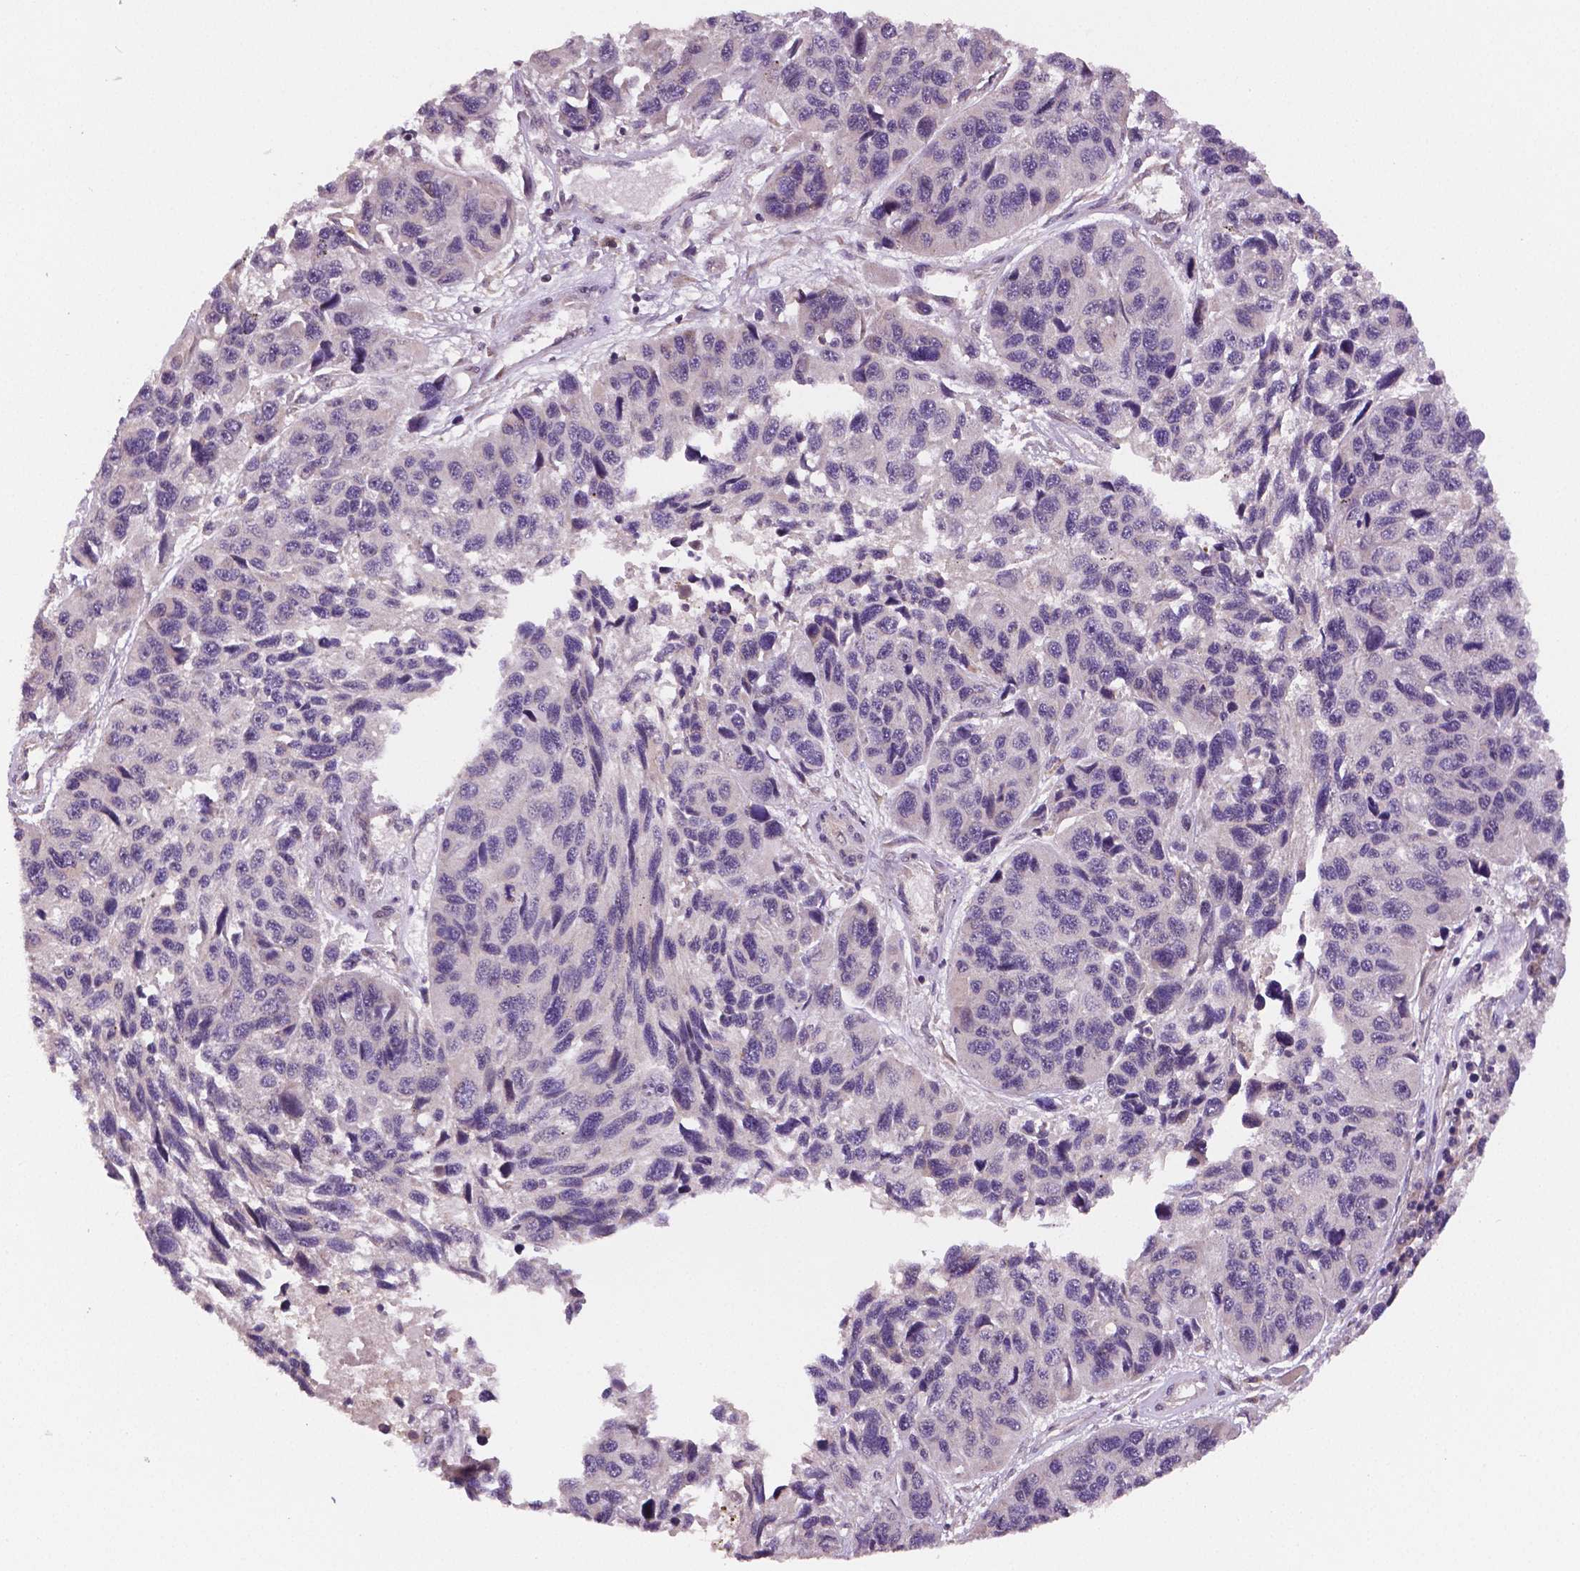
{"staining": {"intensity": "negative", "quantity": "none", "location": "none"}, "tissue": "melanoma", "cell_type": "Tumor cells", "image_type": "cancer", "snomed": [{"axis": "morphology", "description": "Malignant melanoma, NOS"}, {"axis": "topography", "description": "Skin"}], "caption": "The micrograph exhibits no significant expression in tumor cells of malignant melanoma.", "gene": "STAT3", "patient": {"sex": "male", "age": 53}}